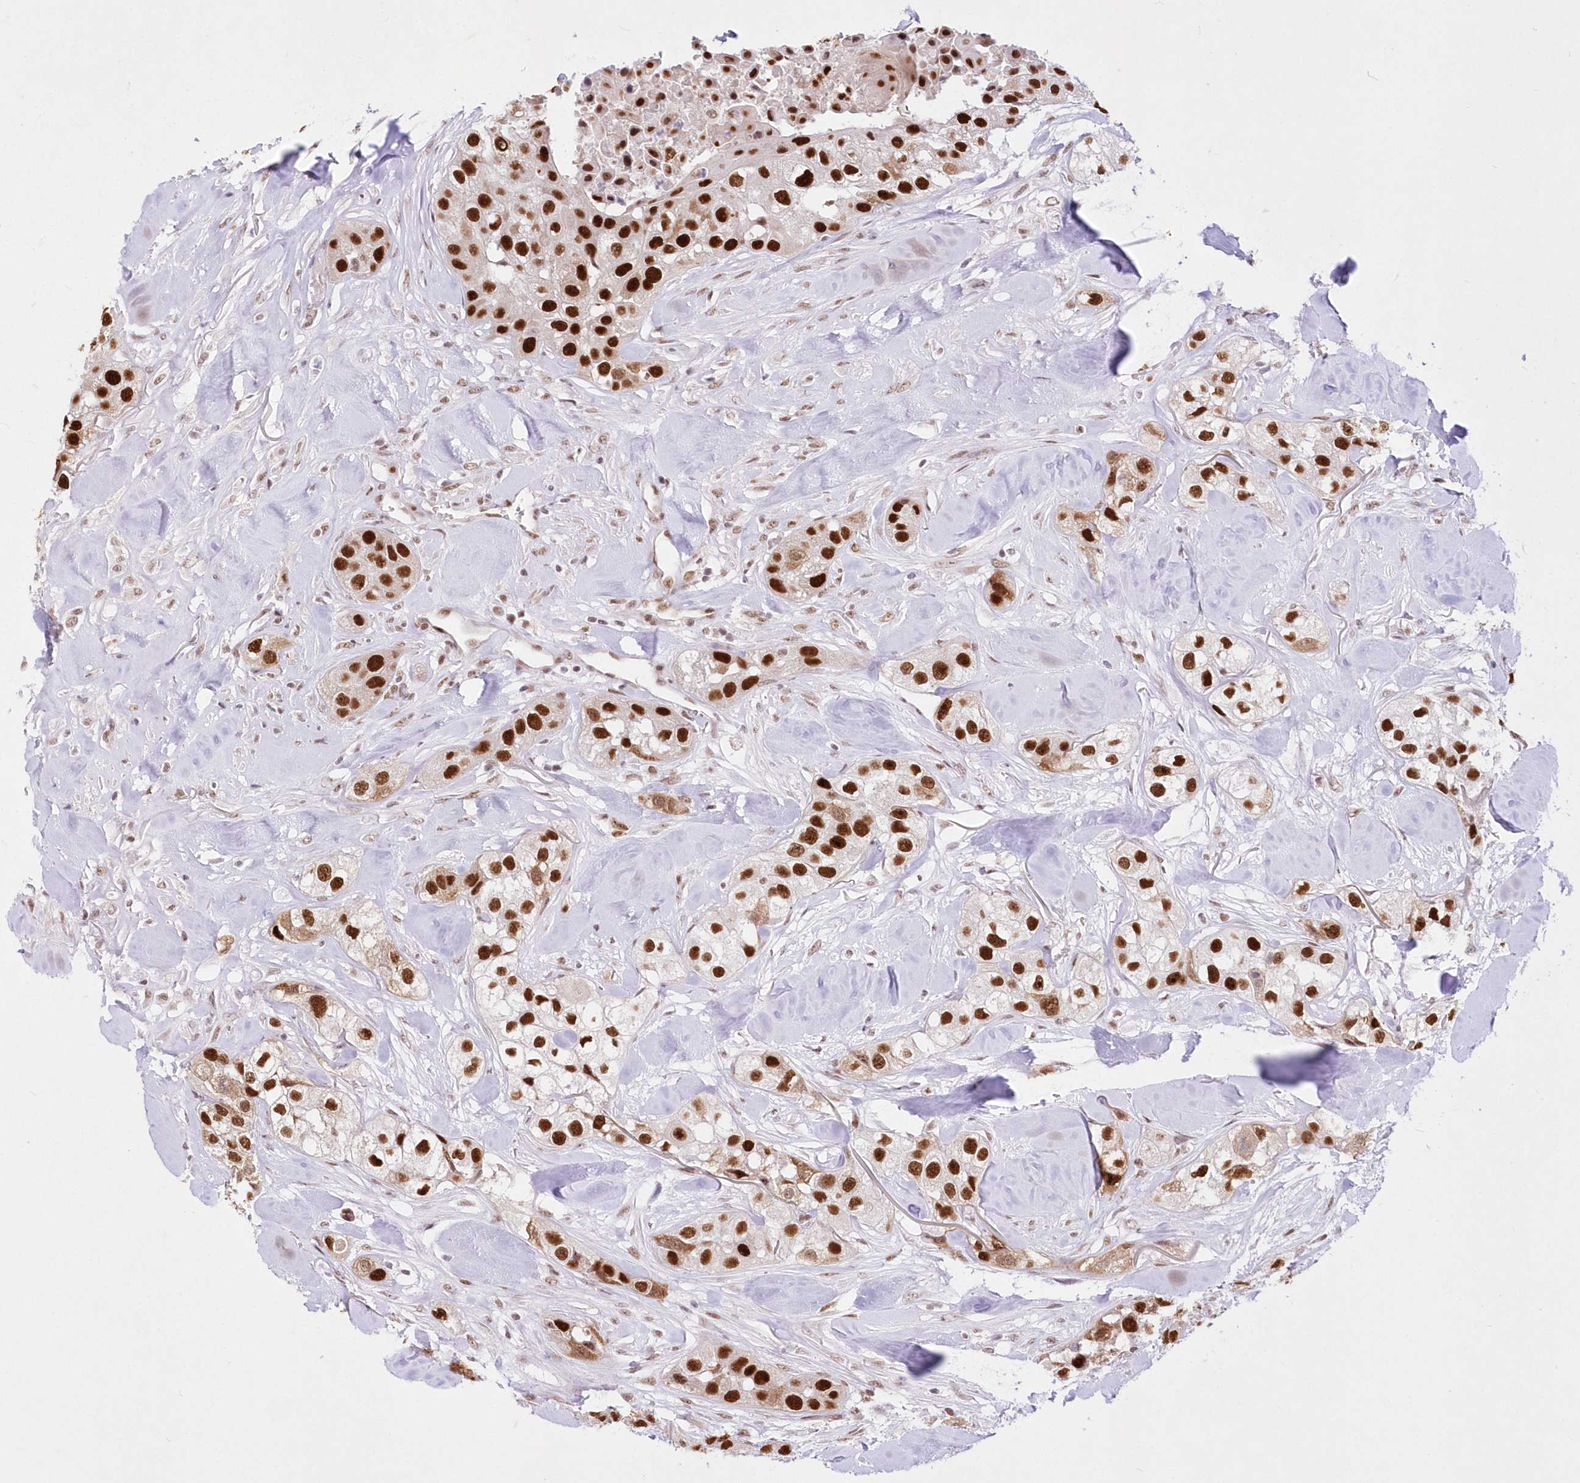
{"staining": {"intensity": "strong", "quantity": ">75%", "location": "nuclear"}, "tissue": "head and neck cancer", "cell_type": "Tumor cells", "image_type": "cancer", "snomed": [{"axis": "morphology", "description": "Normal tissue, NOS"}, {"axis": "morphology", "description": "Squamous cell carcinoma, NOS"}, {"axis": "topography", "description": "Skeletal muscle"}, {"axis": "topography", "description": "Head-Neck"}], "caption": "Immunohistochemical staining of human squamous cell carcinoma (head and neck) shows high levels of strong nuclear expression in about >75% of tumor cells. The staining was performed using DAB (3,3'-diaminobenzidine), with brown indicating positive protein expression. Nuclei are stained blue with hematoxylin.", "gene": "NSUN2", "patient": {"sex": "male", "age": 51}}